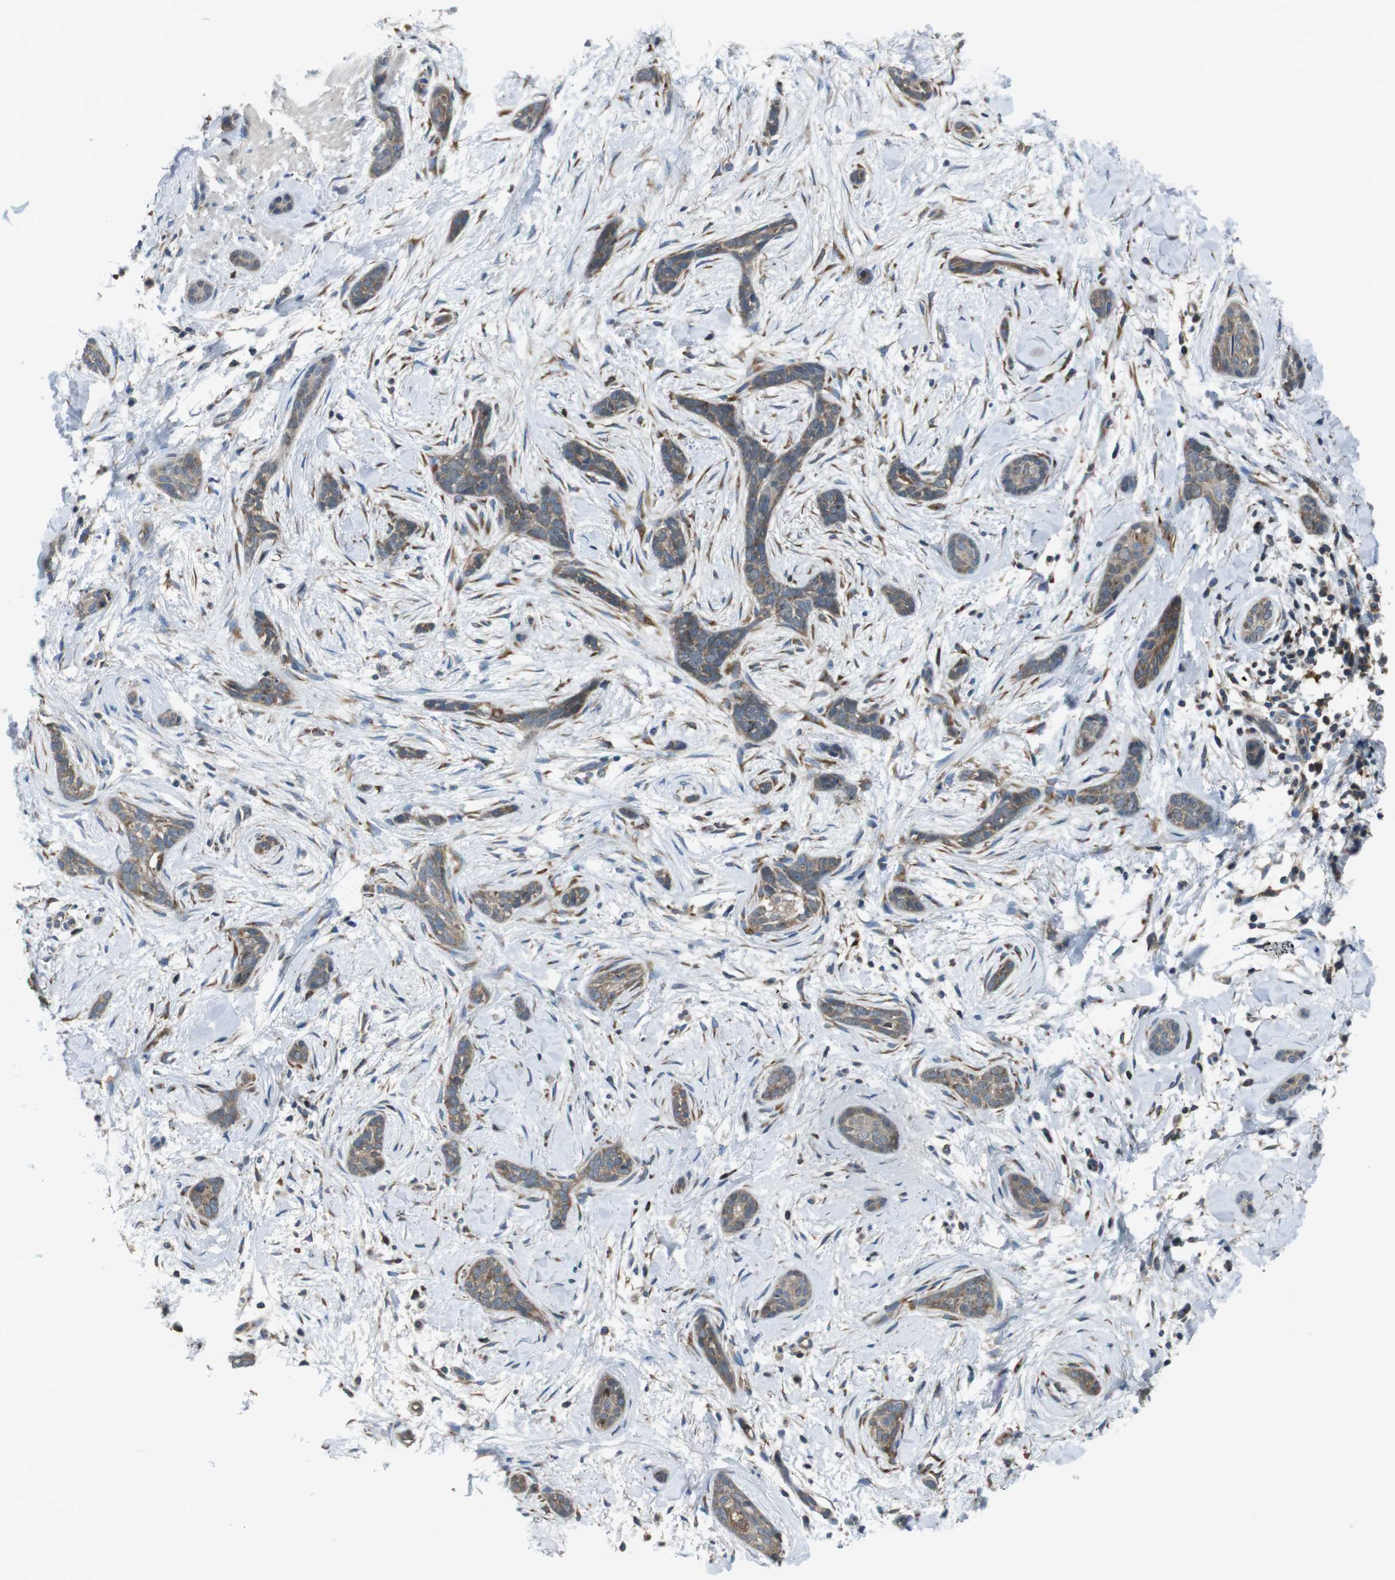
{"staining": {"intensity": "moderate", "quantity": ">75%", "location": "cytoplasmic/membranous"}, "tissue": "skin cancer", "cell_type": "Tumor cells", "image_type": "cancer", "snomed": [{"axis": "morphology", "description": "Basal cell carcinoma"}, {"axis": "morphology", "description": "Adnexal tumor, benign"}, {"axis": "topography", "description": "Skin"}], "caption": "Immunohistochemistry of skin basal cell carcinoma demonstrates medium levels of moderate cytoplasmic/membranous positivity in about >75% of tumor cells.", "gene": "SSR3", "patient": {"sex": "female", "age": 42}}